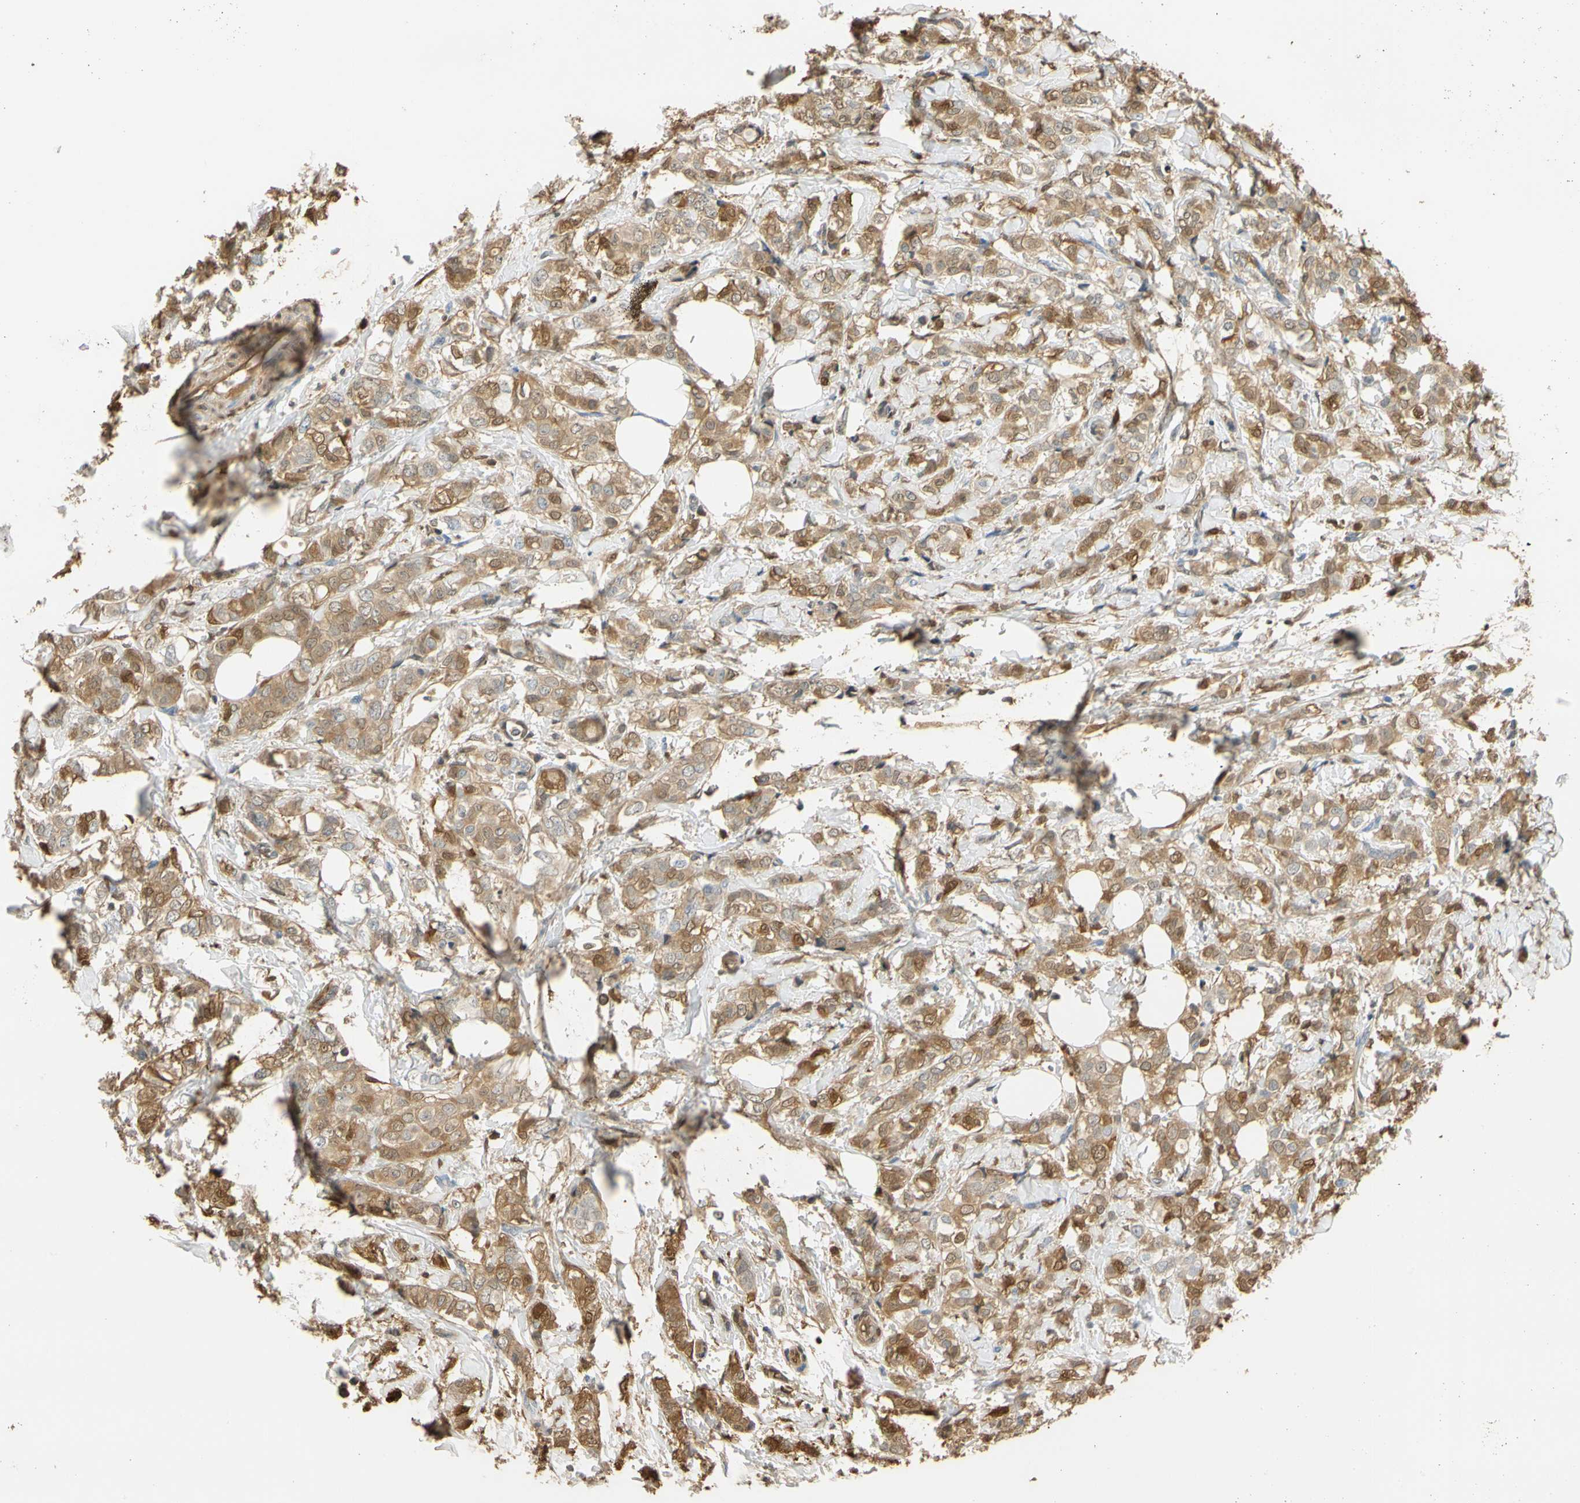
{"staining": {"intensity": "moderate", "quantity": ">75%", "location": "cytoplasmic/membranous,nuclear"}, "tissue": "breast cancer", "cell_type": "Tumor cells", "image_type": "cancer", "snomed": [{"axis": "morphology", "description": "Lobular carcinoma"}, {"axis": "topography", "description": "Breast"}], "caption": "Immunohistochemical staining of human breast lobular carcinoma exhibits medium levels of moderate cytoplasmic/membranous and nuclear staining in about >75% of tumor cells. The protein is stained brown, and the nuclei are stained in blue (DAB IHC with brightfield microscopy, high magnification).", "gene": "S100A6", "patient": {"sex": "female", "age": 60}}